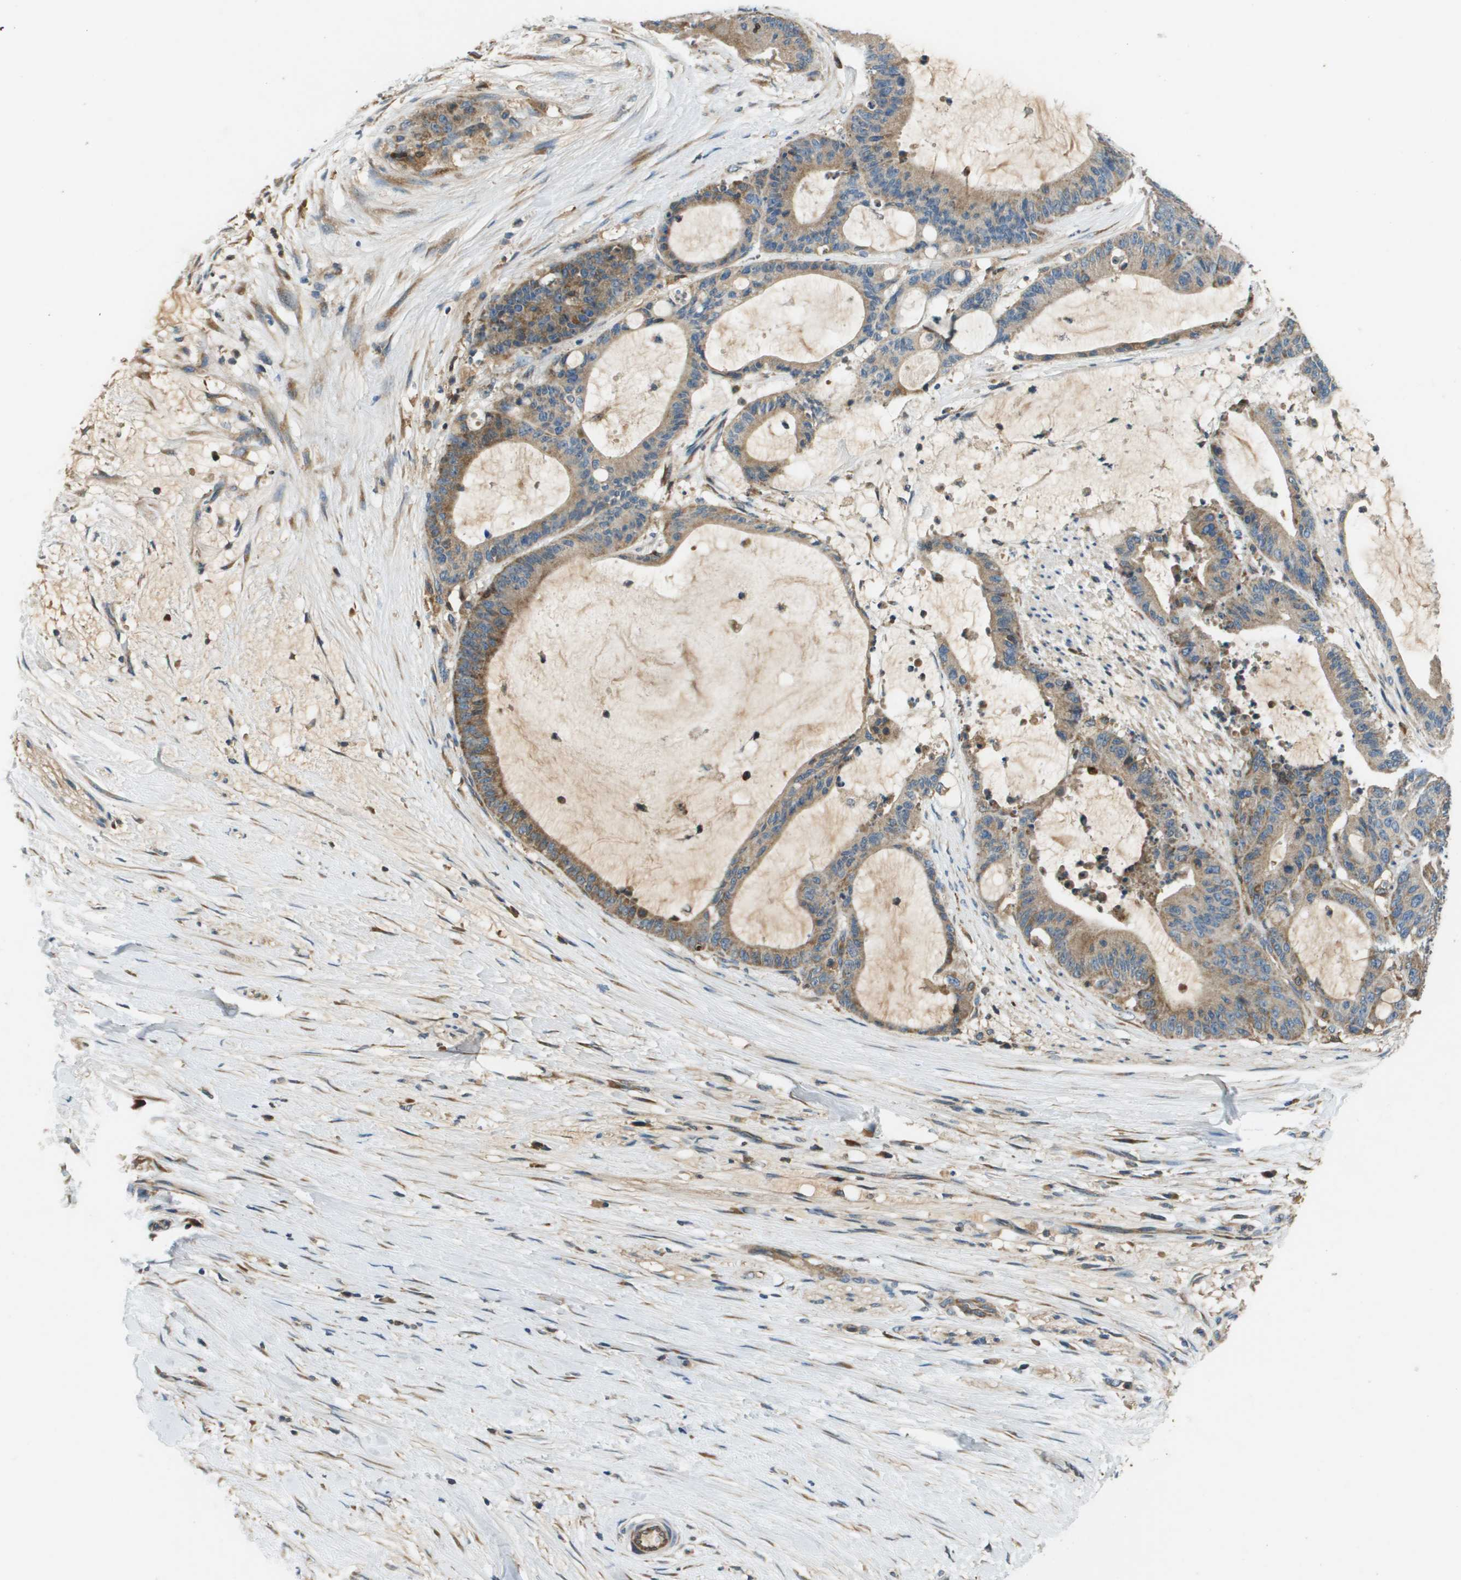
{"staining": {"intensity": "moderate", "quantity": ">75%", "location": "cytoplasmic/membranous"}, "tissue": "liver cancer", "cell_type": "Tumor cells", "image_type": "cancer", "snomed": [{"axis": "morphology", "description": "Cholangiocarcinoma"}, {"axis": "topography", "description": "Liver"}], "caption": "About >75% of tumor cells in human liver cholangiocarcinoma show moderate cytoplasmic/membranous protein positivity as visualized by brown immunohistochemical staining.", "gene": "SAMSN1", "patient": {"sex": "female", "age": 73}}